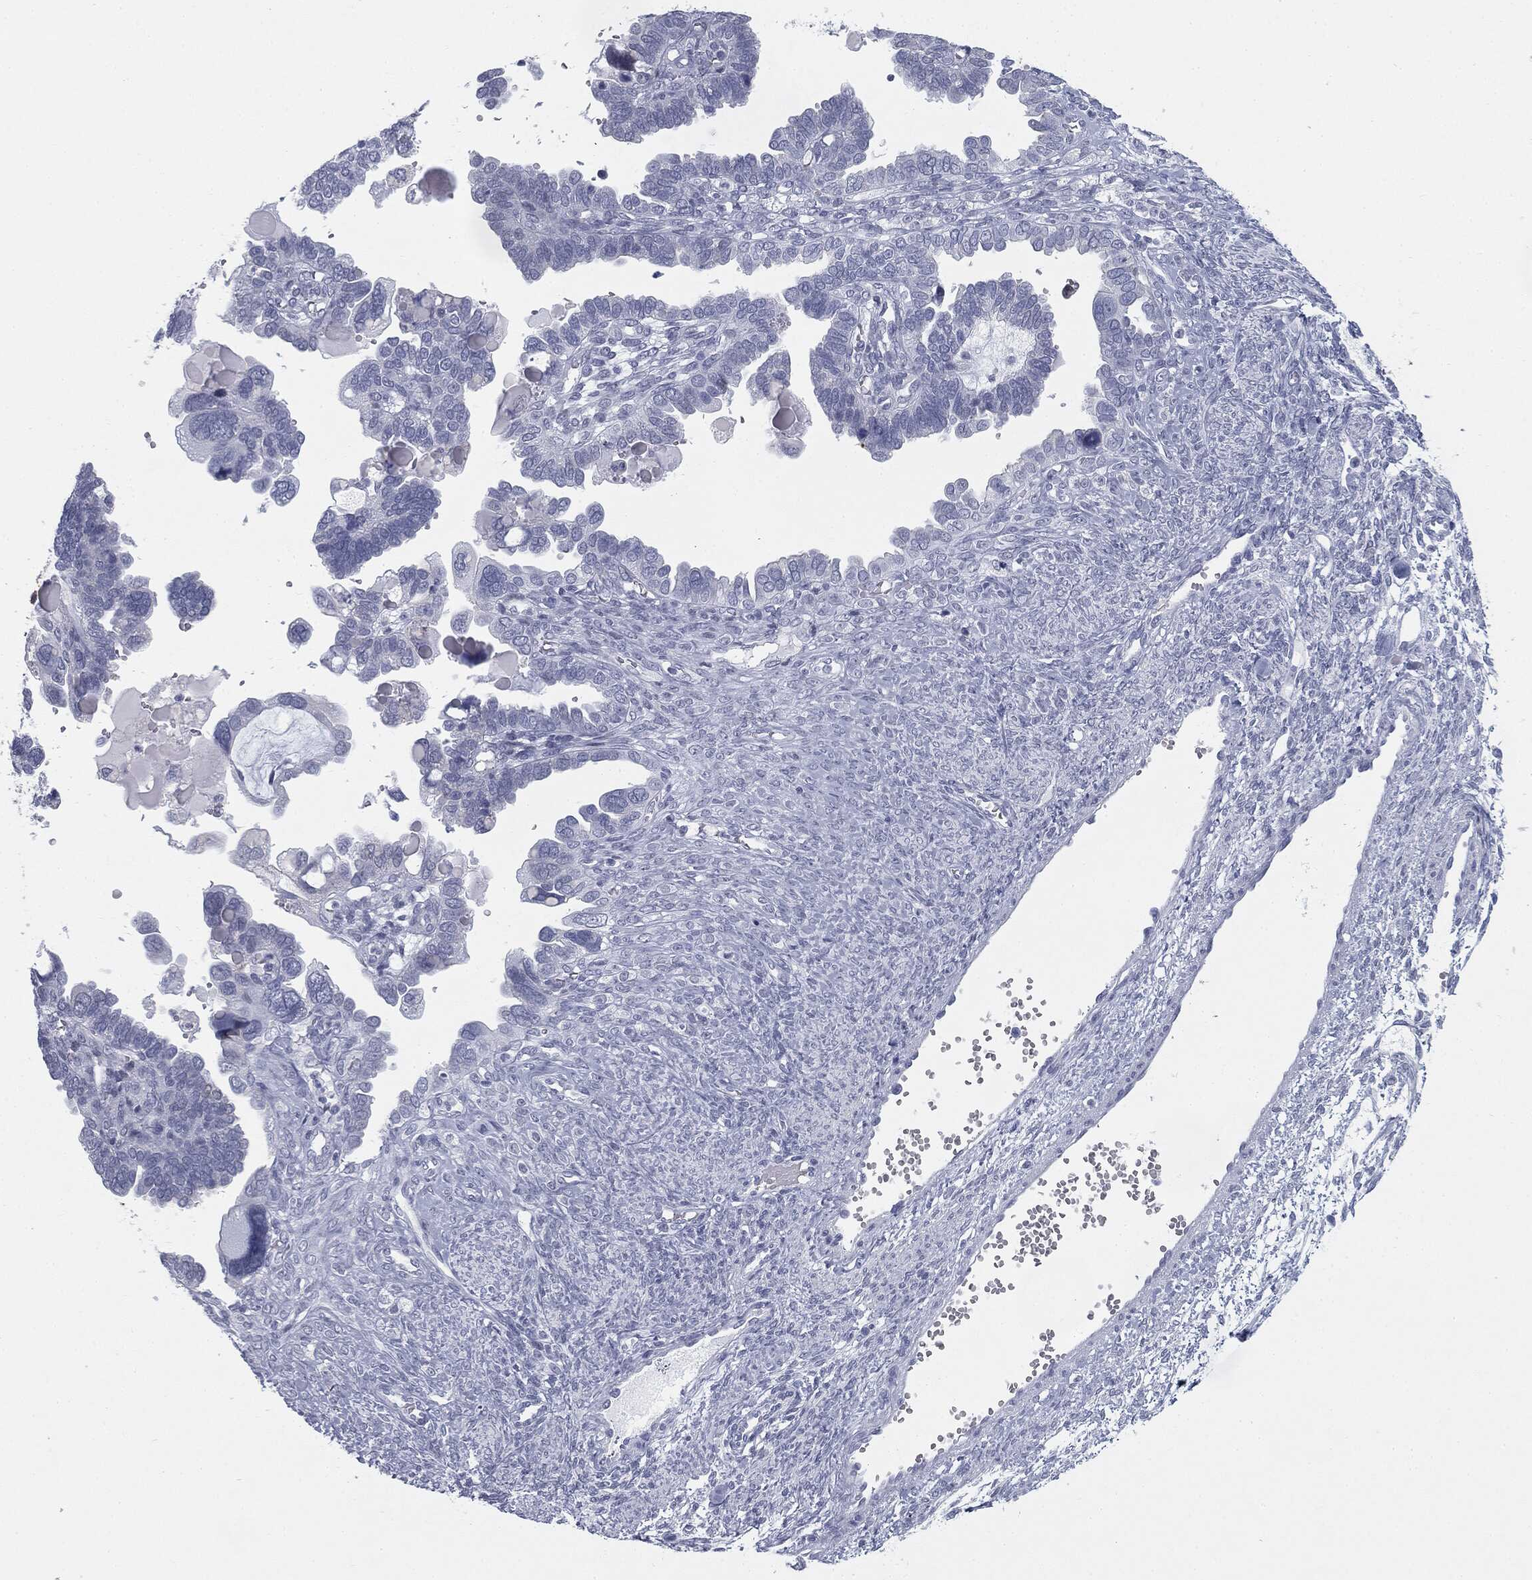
{"staining": {"intensity": "negative", "quantity": "none", "location": "none"}, "tissue": "ovarian cancer", "cell_type": "Tumor cells", "image_type": "cancer", "snomed": [{"axis": "morphology", "description": "Cystadenocarcinoma, serous, NOS"}, {"axis": "topography", "description": "Ovary"}], "caption": "Human ovarian serous cystadenocarcinoma stained for a protein using IHC shows no expression in tumor cells.", "gene": "TPO", "patient": {"sex": "female", "age": 51}}